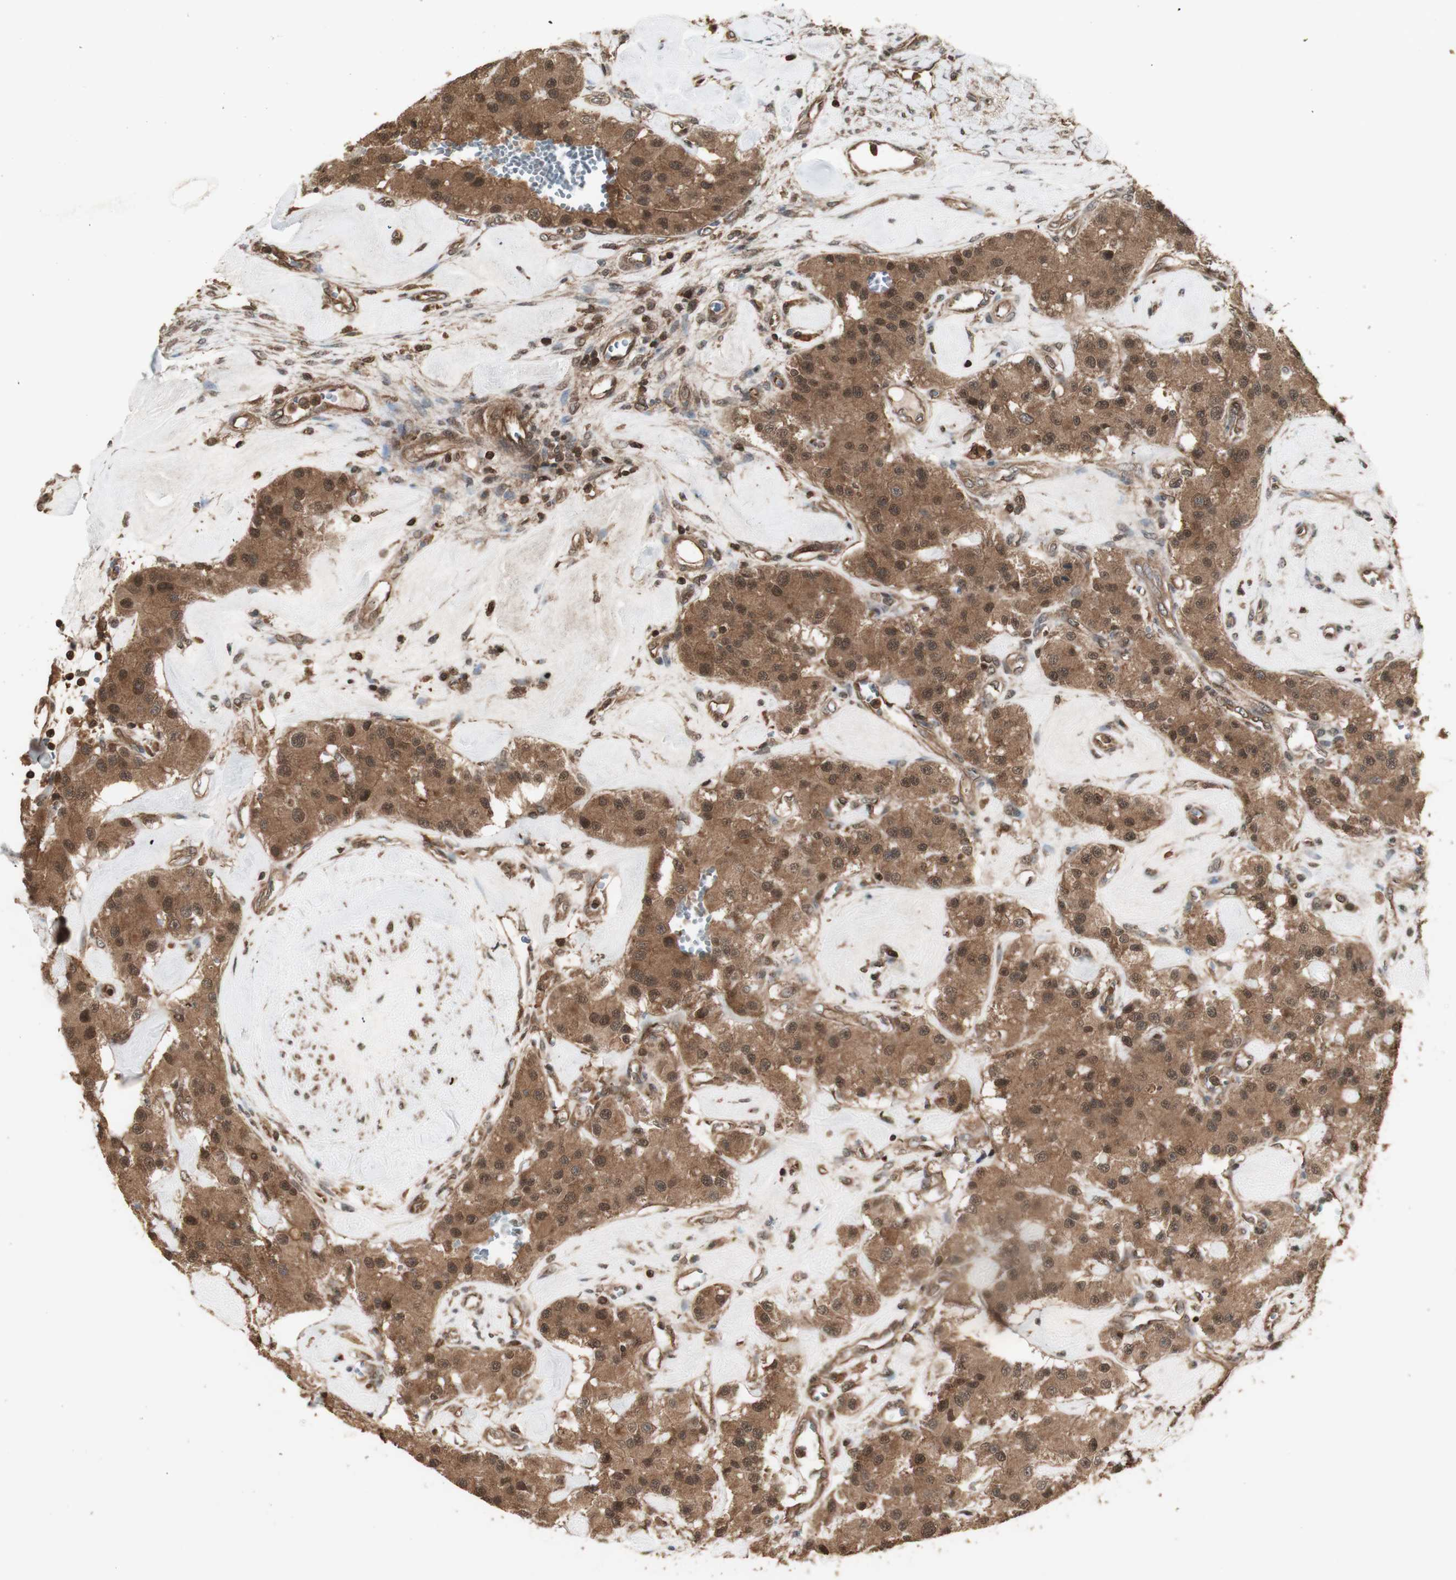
{"staining": {"intensity": "moderate", "quantity": ">75%", "location": "cytoplasmic/membranous,nuclear"}, "tissue": "carcinoid", "cell_type": "Tumor cells", "image_type": "cancer", "snomed": [{"axis": "morphology", "description": "Carcinoid, malignant, NOS"}, {"axis": "topography", "description": "Pancreas"}], "caption": "Carcinoid stained for a protein reveals moderate cytoplasmic/membranous and nuclear positivity in tumor cells.", "gene": "YWHAB", "patient": {"sex": "male", "age": 41}}